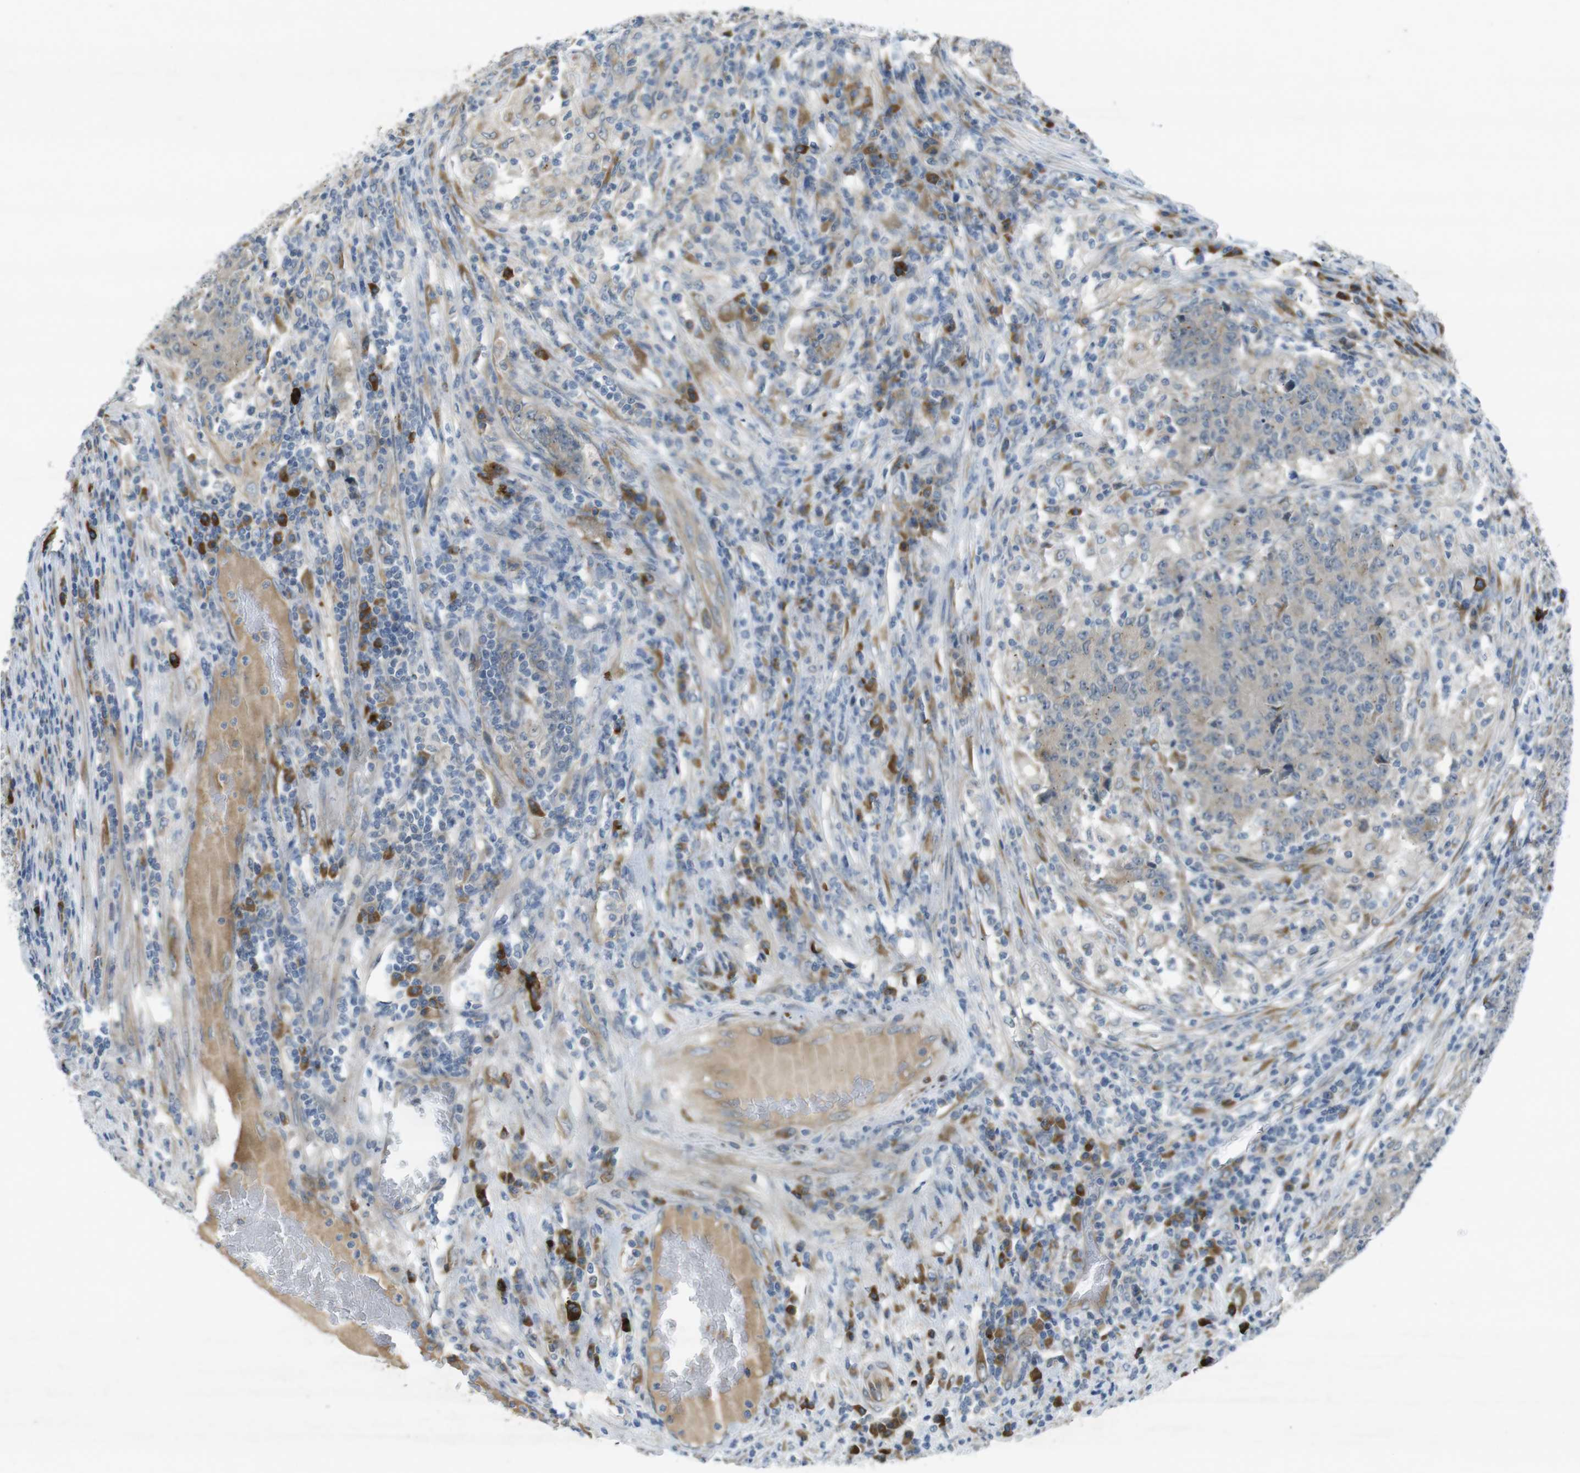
{"staining": {"intensity": "weak", "quantity": "25%-75%", "location": "cytoplasmic/membranous"}, "tissue": "colorectal cancer", "cell_type": "Tumor cells", "image_type": "cancer", "snomed": [{"axis": "morphology", "description": "Normal tissue, NOS"}, {"axis": "morphology", "description": "Adenocarcinoma, NOS"}, {"axis": "topography", "description": "Colon"}], "caption": "Immunohistochemical staining of human colorectal adenocarcinoma displays low levels of weak cytoplasmic/membranous protein expression in about 25%-75% of tumor cells. Nuclei are stained in blue.", "gene": "FLCN", "patient": {"sex": "female", "age": 75}}